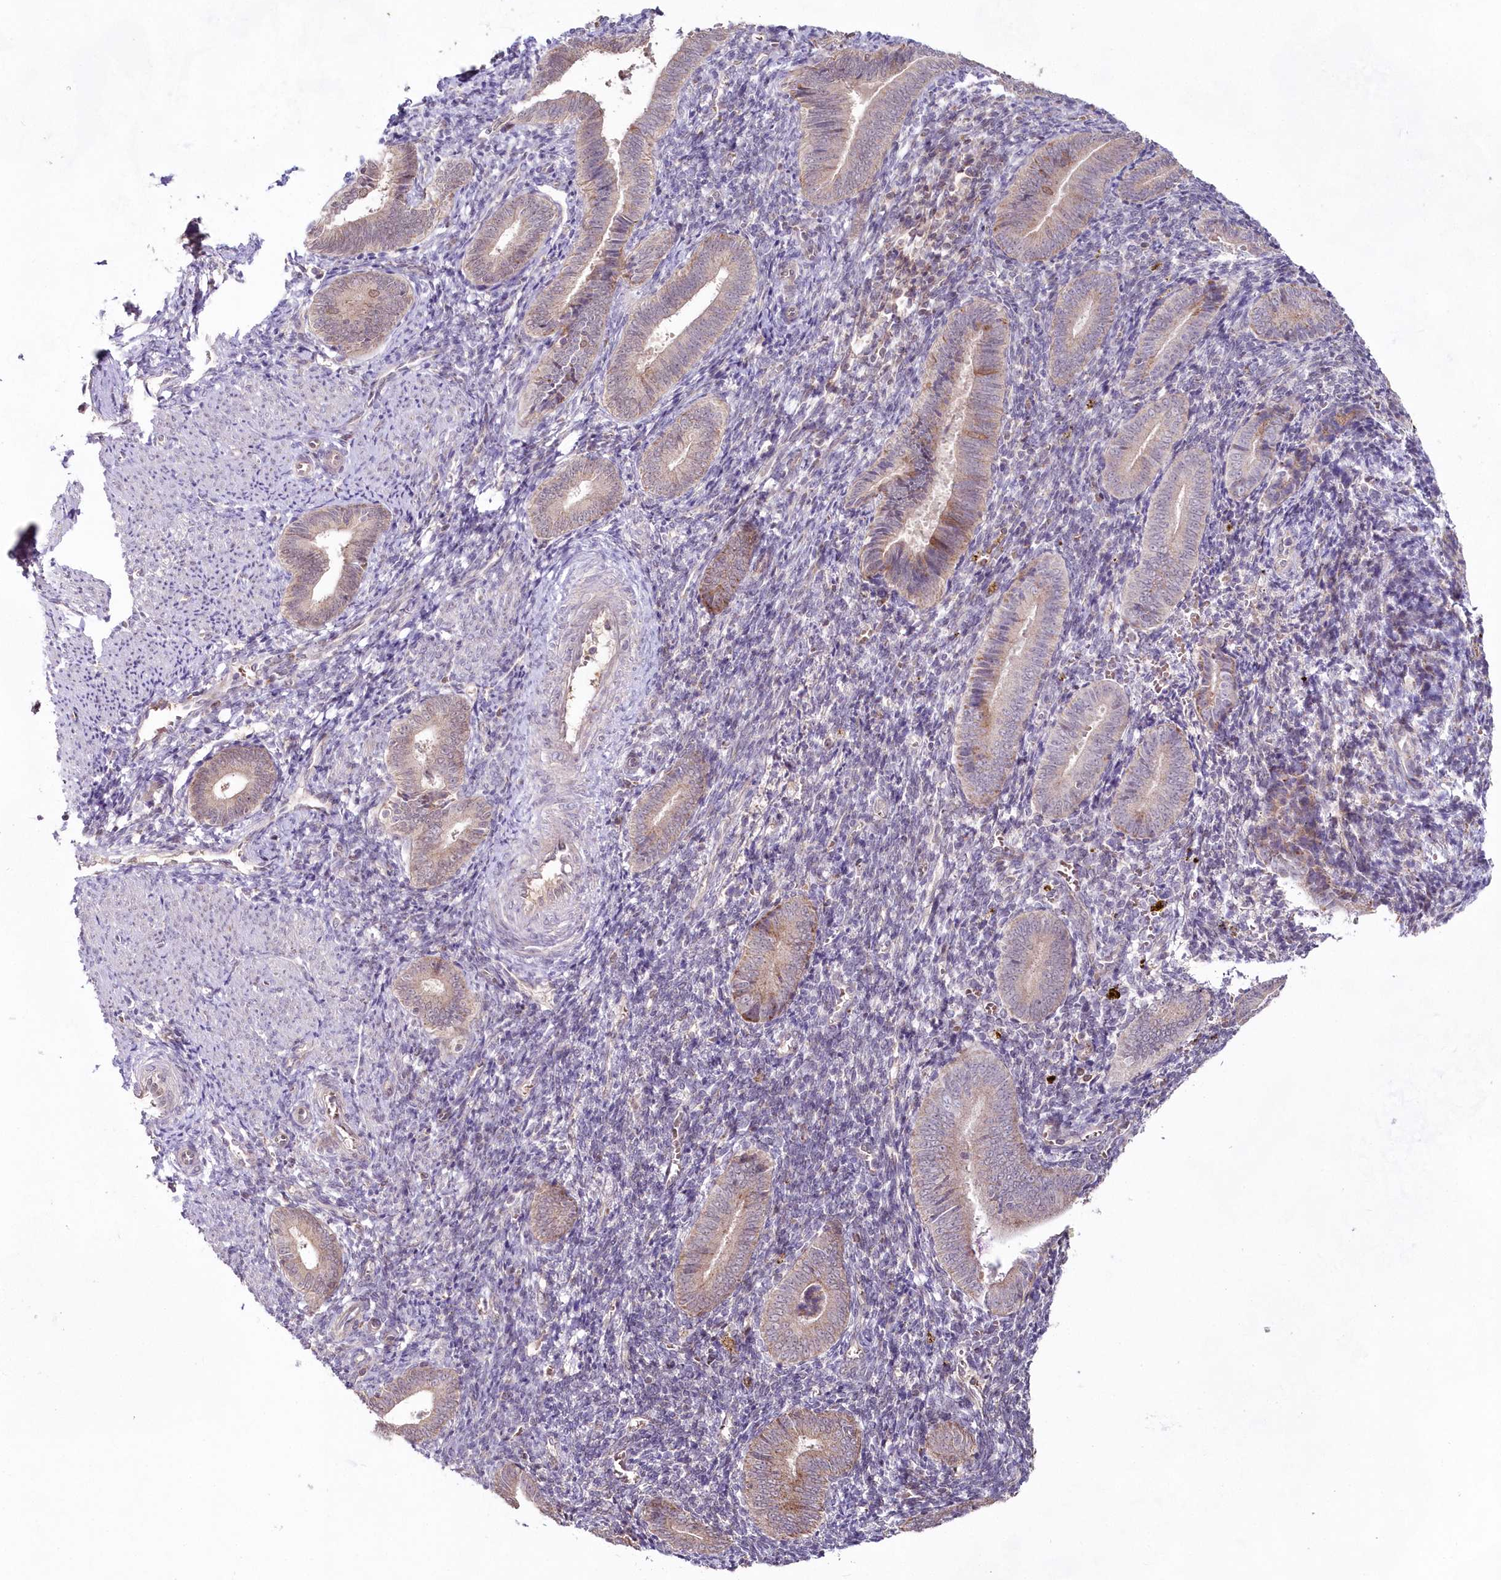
{"staining": {"intensity": "weak", "quantity": "<25%", "location": "cytoplasmic/membranous"}, "tissue": "endometrium", "cell_type": "Cells in endometrial stroma", "image_type": "normal", "snomed": [{"axis": "morphology", "description": "Normal tissue, NOS"}, {"axis": "topography", "description": "Uterus"}, {"axis": "topography", "description": "Endometrium"}], "caption": "Immunohistochemistry image of benign endometrium: endometrium stained with DAB (3,3'-diaminobenzidine) reveals no significant protein expression in cells in endometrial stroma.", "gene": "IMPA1", "patient": {"sex": "female", "age": 33}}